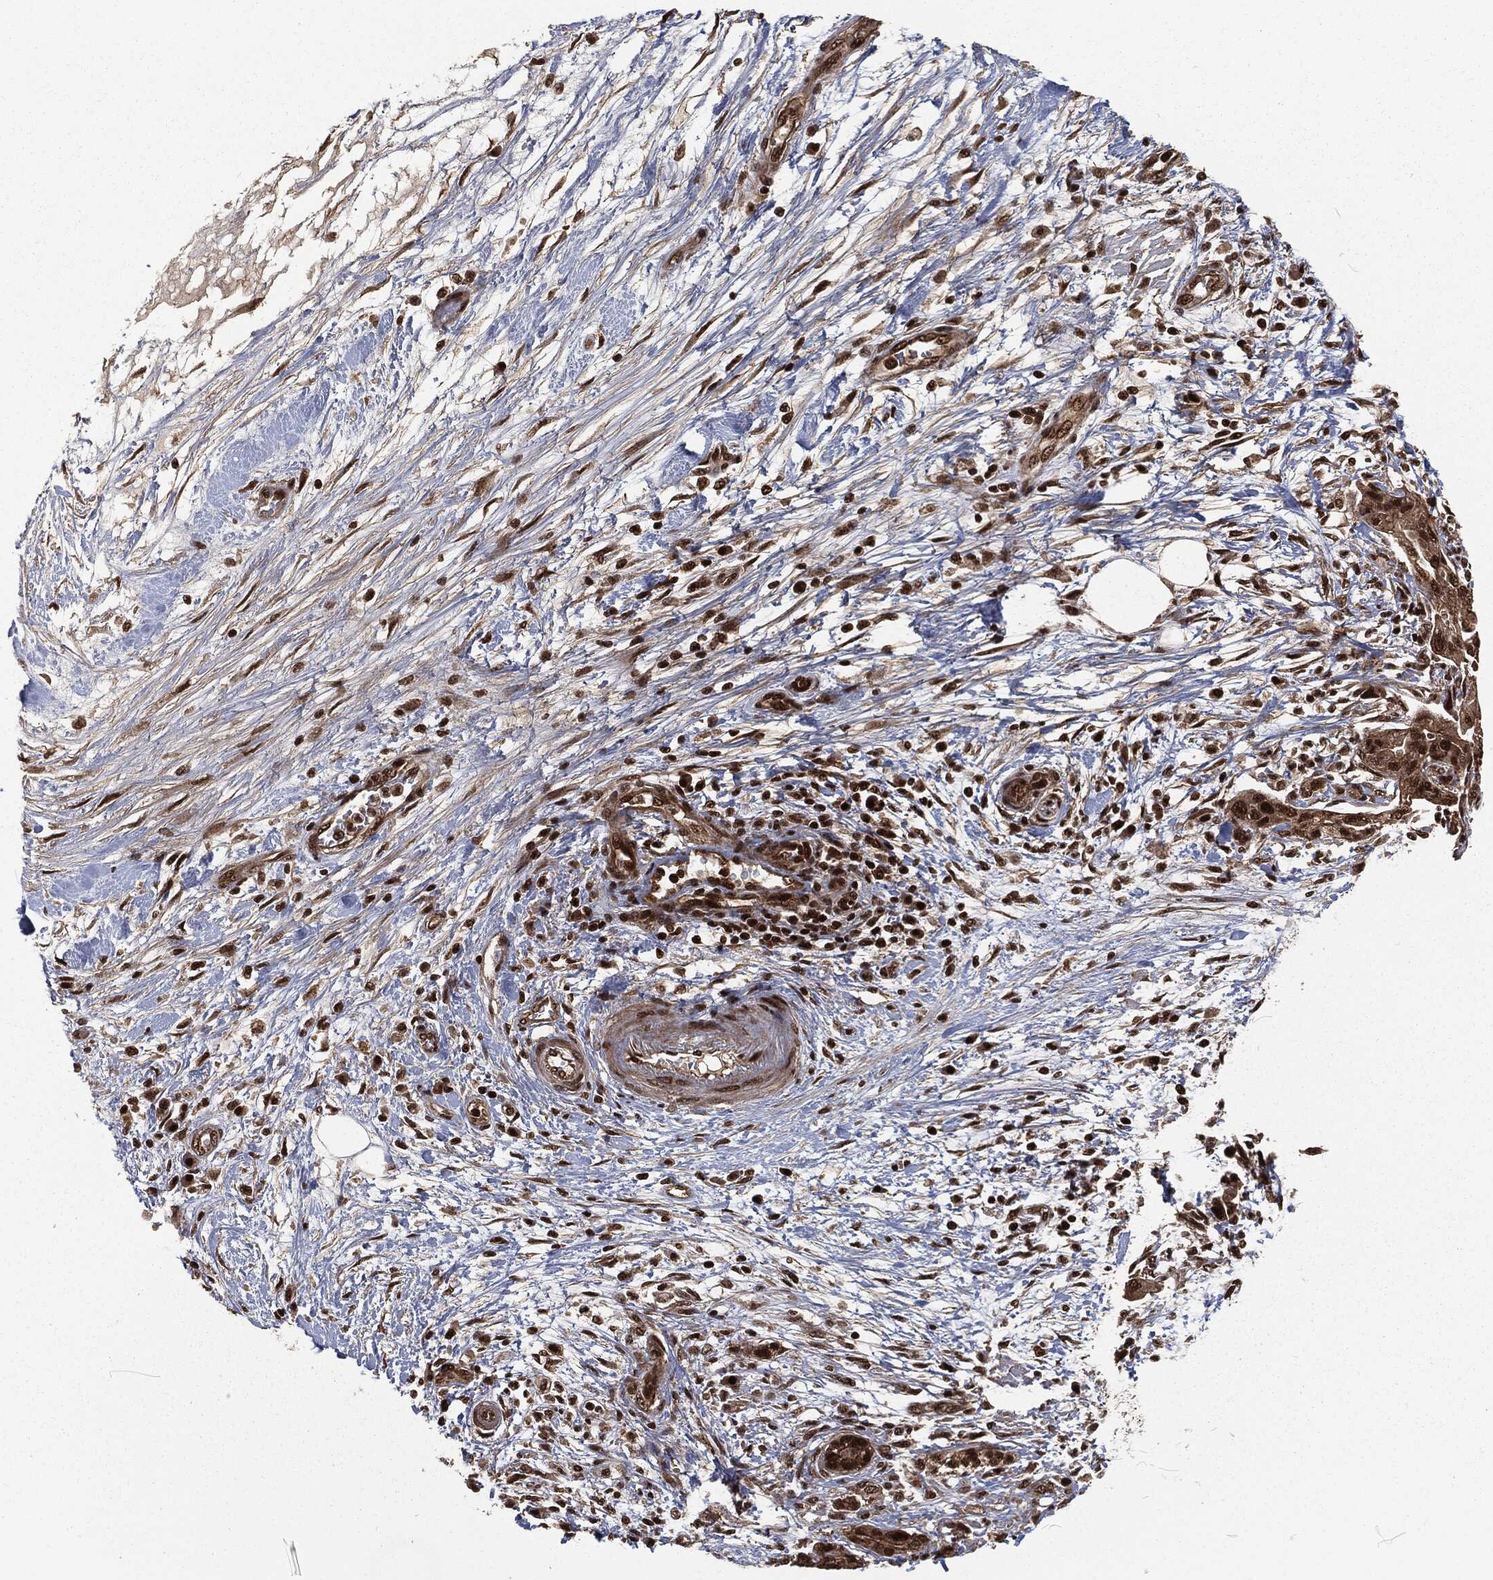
{"staining": {"intensity": "strong", "quantity": ">75%", "location": "nuclear"}, "tissue": "pancreatic cancer", "cell_type": "Tumor cells", "image_type": "cancer", "snomed": [{"axis": "morphology", "description": "Adenocarcinoma, NOS"}, {"axis": "topography", "description": "Pancreas"}], "caption": "The micrograph demonstrates a brown stain indicating the presence of a protein in the nuclear of tumor cells in pancreatic cancer.", "gene": "NGRN", "patient": {"sex": "female", "age": 73}}